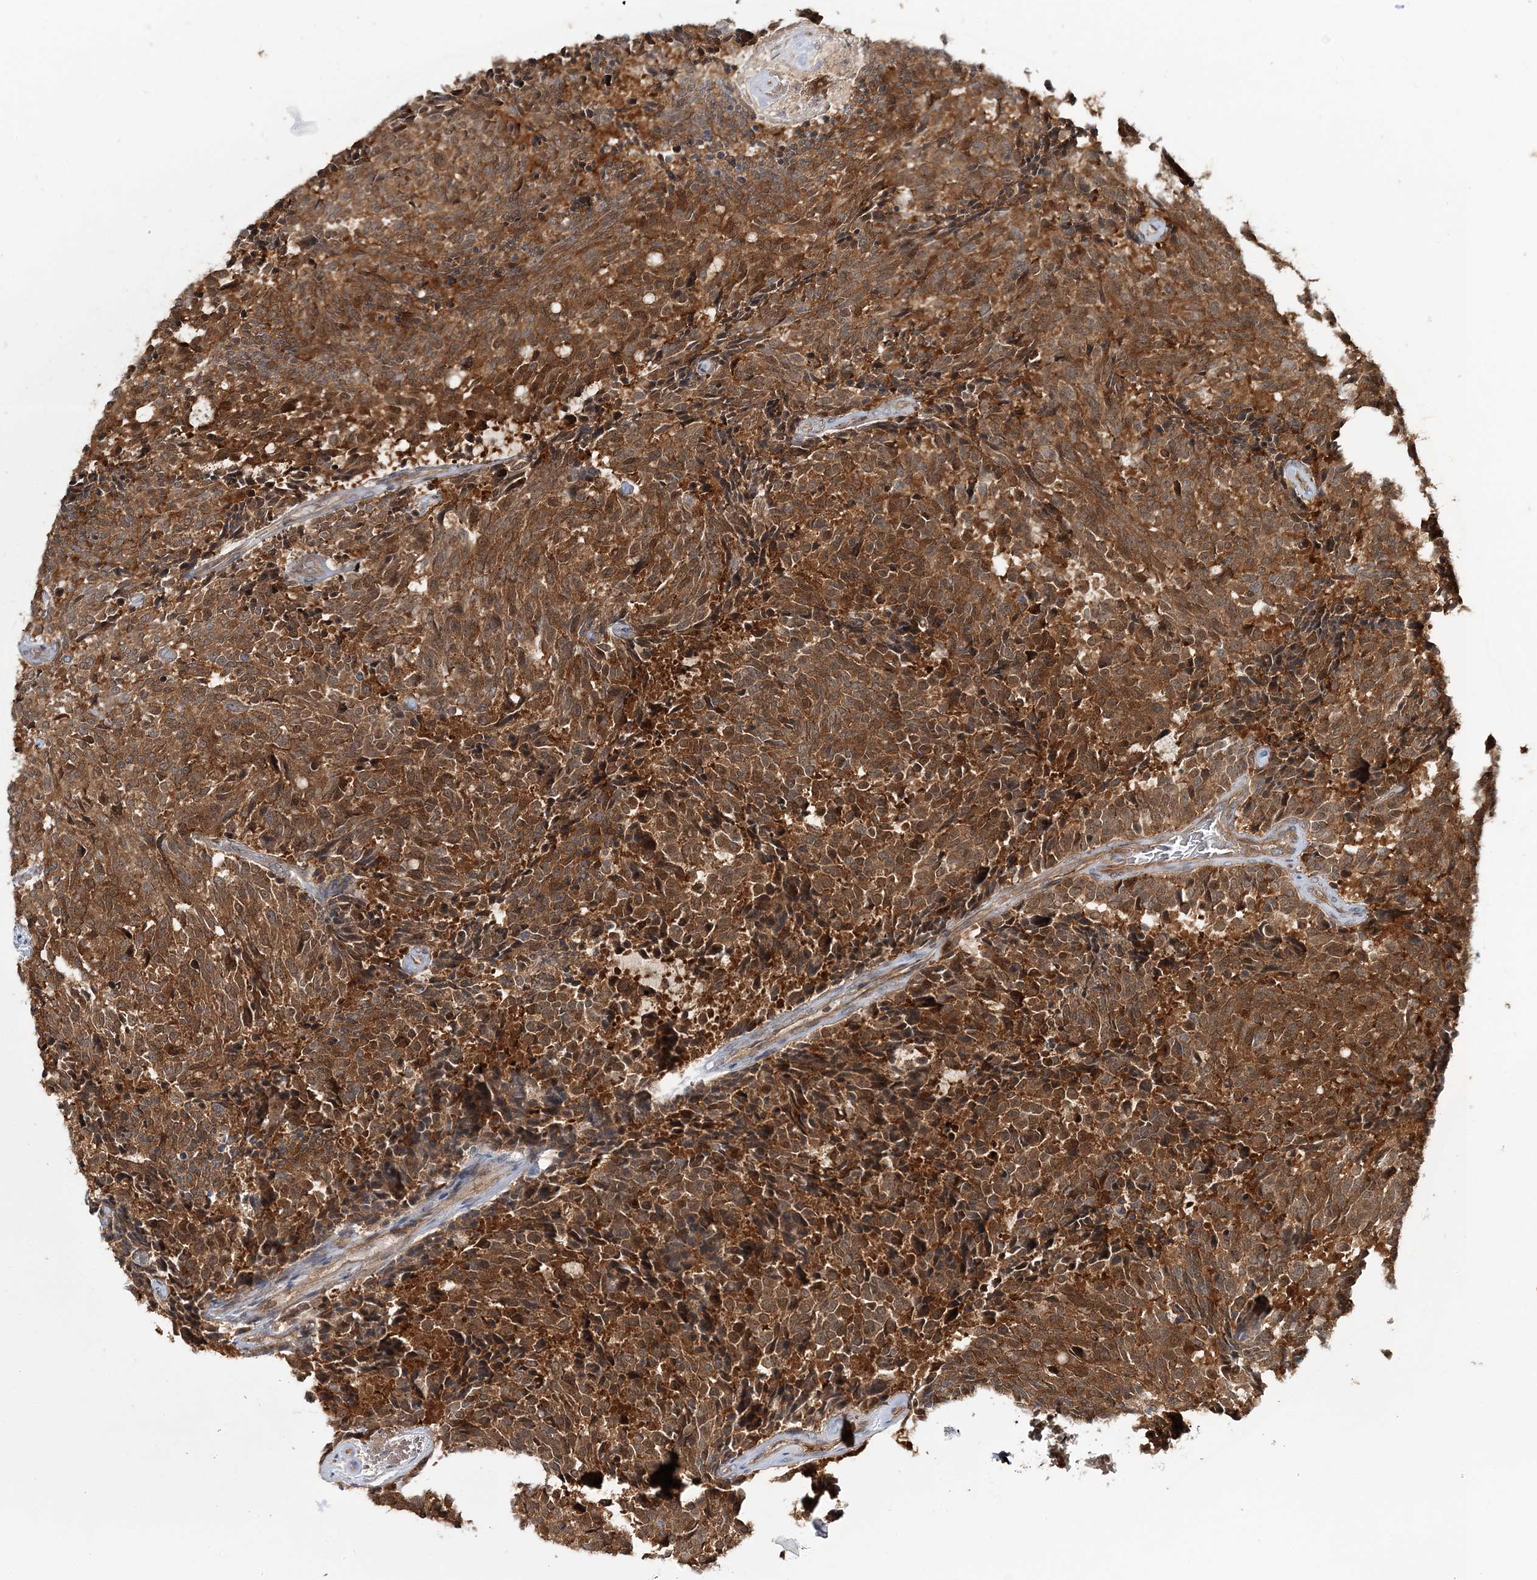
{"staining": {"intensity": "strong", "quantity": ">75%", "location": "cytoplasmic/membranous"}, "tissue": "carcinoid", "cell_type": "Tumor cells", "image_type": "cancer", "snomed": [{"axis": "morphology", "description": "Carcinoid, malignant, NOS"}, {"axis": "topography", "description": "Pancreas"}], "caption": "Tumor cells exhibit high levels of strong cytoplasmic/membranous positivity in approximately >75% of cells in malignant carcinoid.", "gene": "MOCS2", "patient": {"sex": "female", "age": 54}}